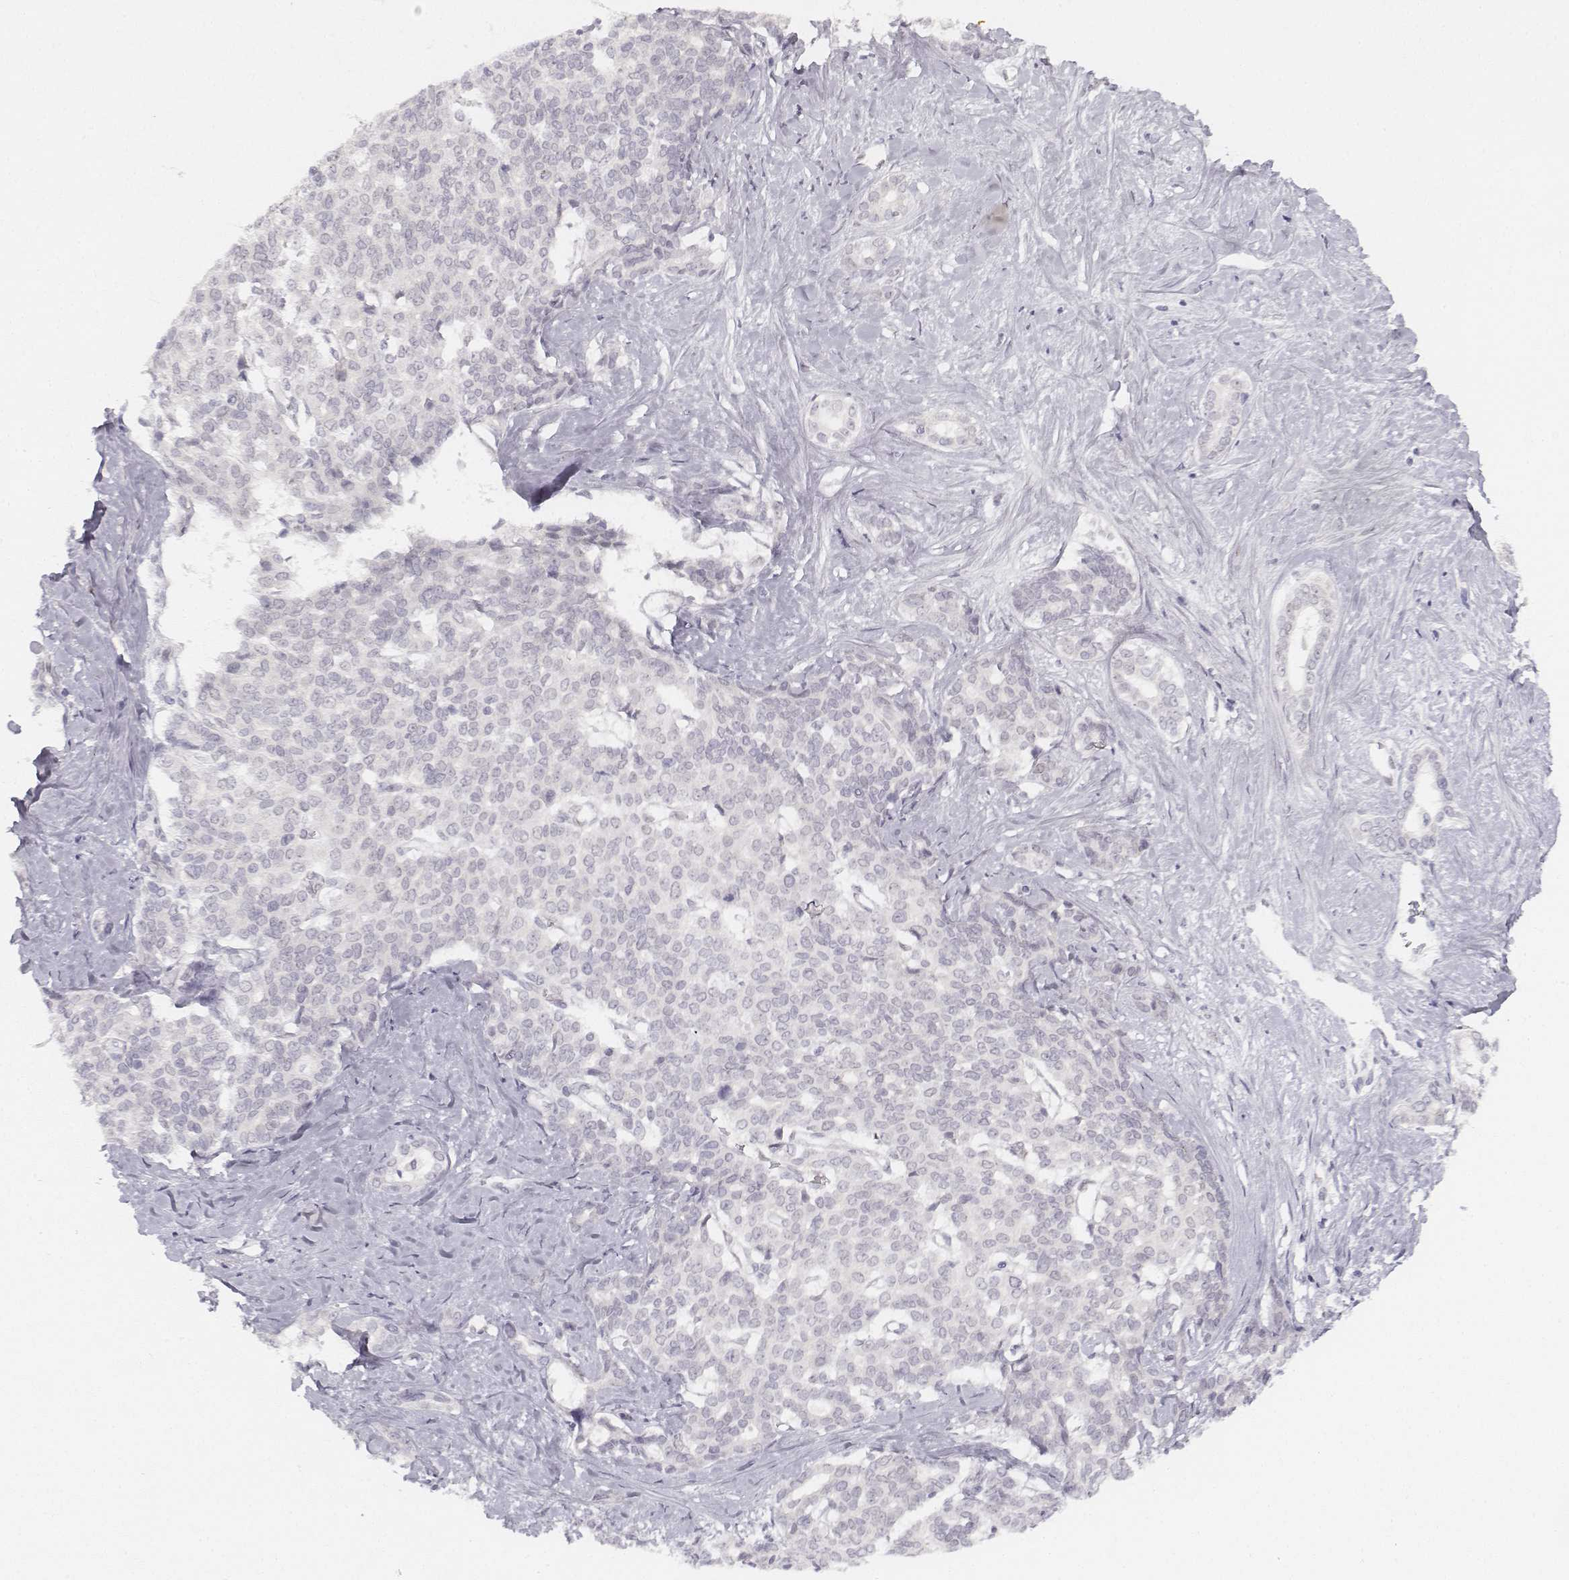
{"staining": {"intensity": "negative", "quantity": "none", "location": "none"}, "tissue": "liver cancer", "cell_type": "Tumor cells", "image_type": "cancer", "snomed": [{"axis": "morphology", "description": "Cholangiocarcinoma"}, {"axis": "topography", "description": "Liver"}], "caption": "An immunohistochemistry (IHC) histopathology image of liver cholangiocarcinoma is shown. There is no staining in tumor cells of liver cholangiocarcinoma.", "gene": "KRTAP2-1", "patient": {"sex": "female", "age": 47}}